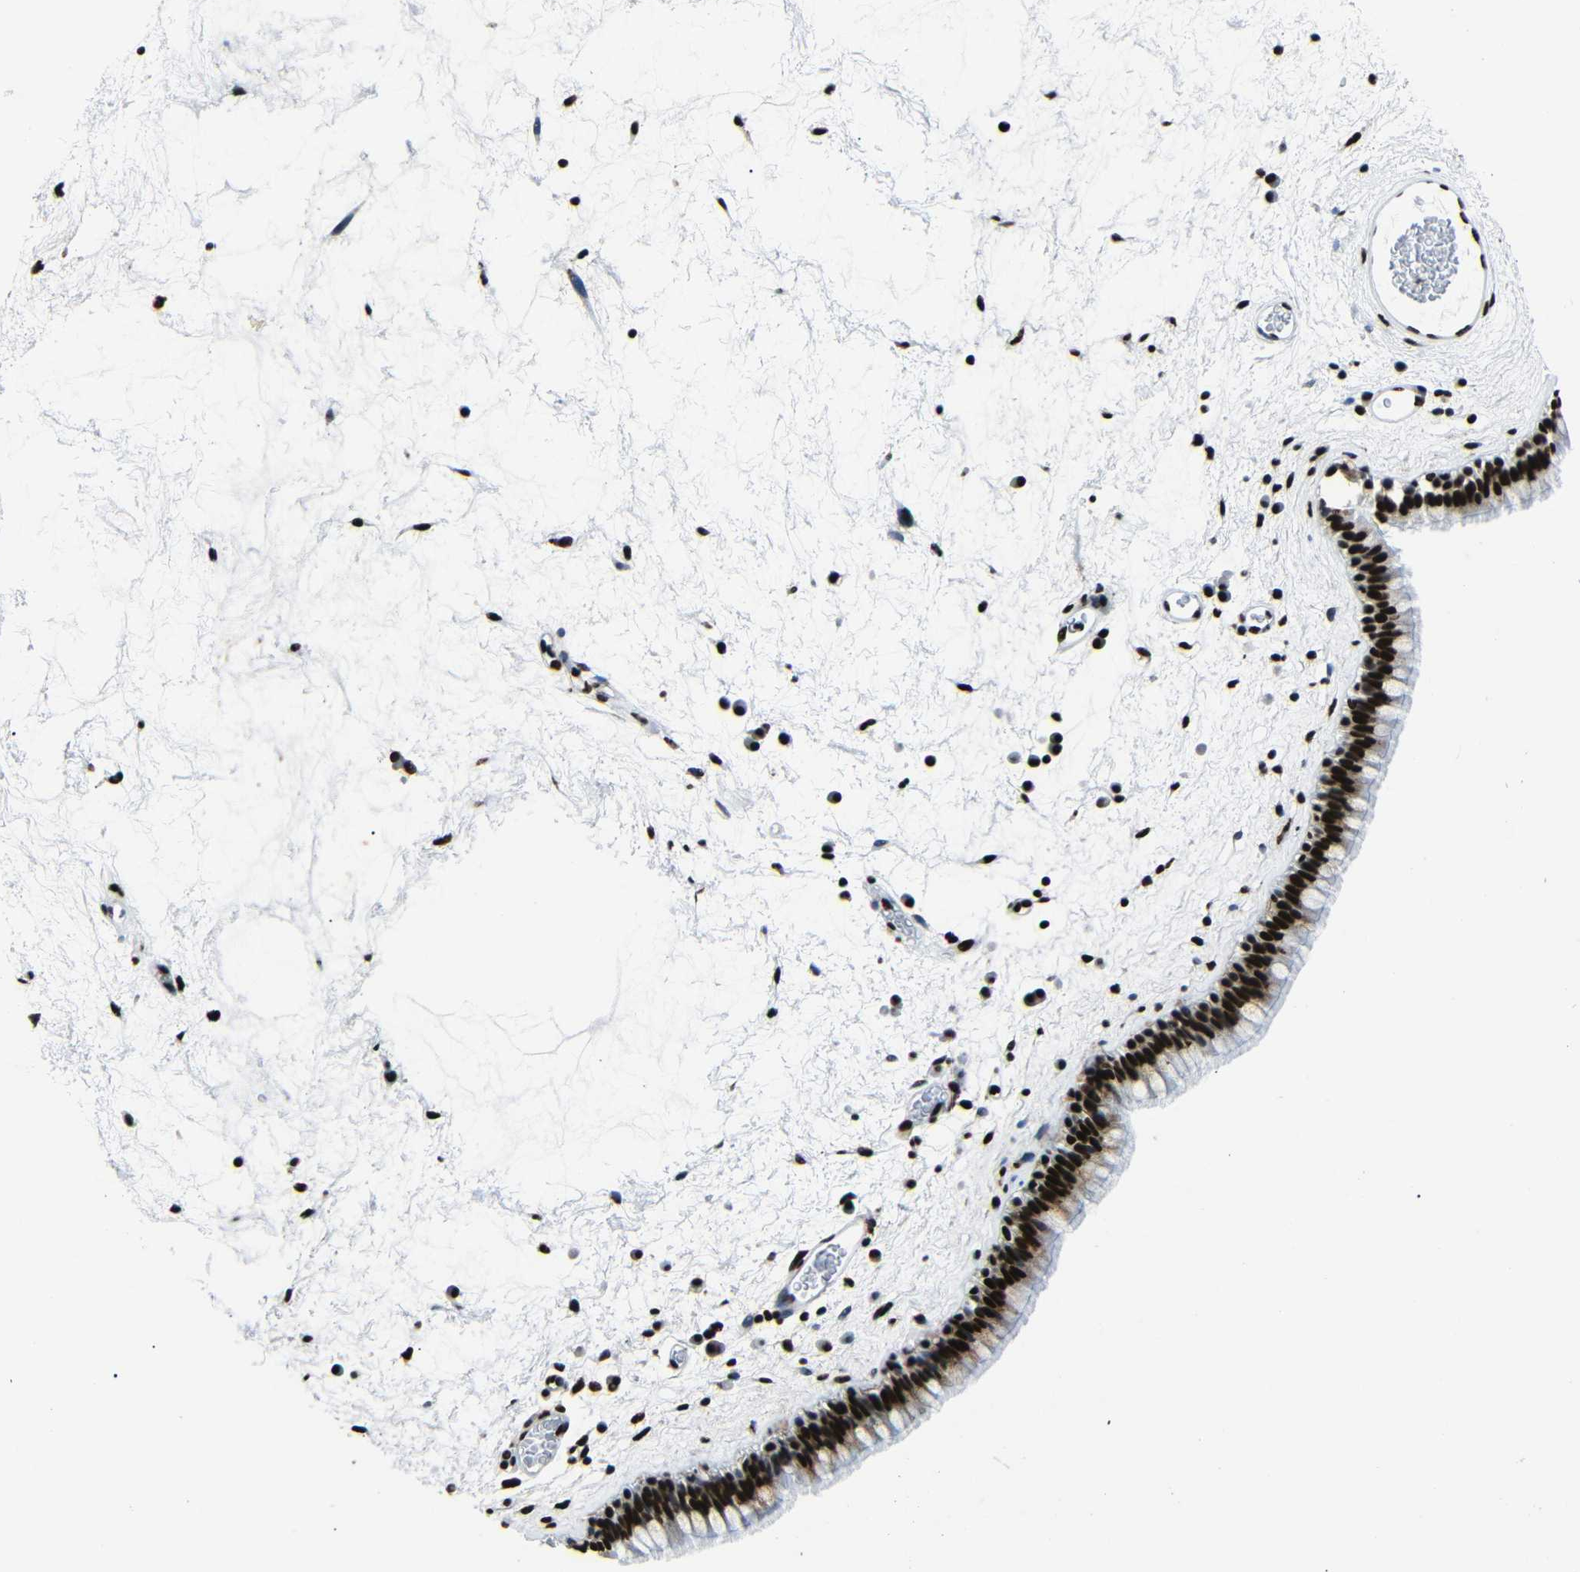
{"staining": {"intensity": "strong", "quantity": ">75%", "location": "nuclear"}, "tissue": "nasopharynx", "cell_type": "Respiratory epithelial cells", "image_type": "normal", "snomed": [{"axis": "morphology", "description": "Normal tissue, NOS"}, {"axis": "morphology", "description": "Inflammation, NOS"}, {"axis": "topography", "description": "Nasopharynx"}], "caption": "DAB (3,3'-diaminobenzidine) immunohistochemical staining of unremarkable human nasopharynx reveals strong nuclear protein staining in about >75% of respiratory epithelial cells.", "gene": "SRSF1", "patient": {"sex": "male", "age": 48}}